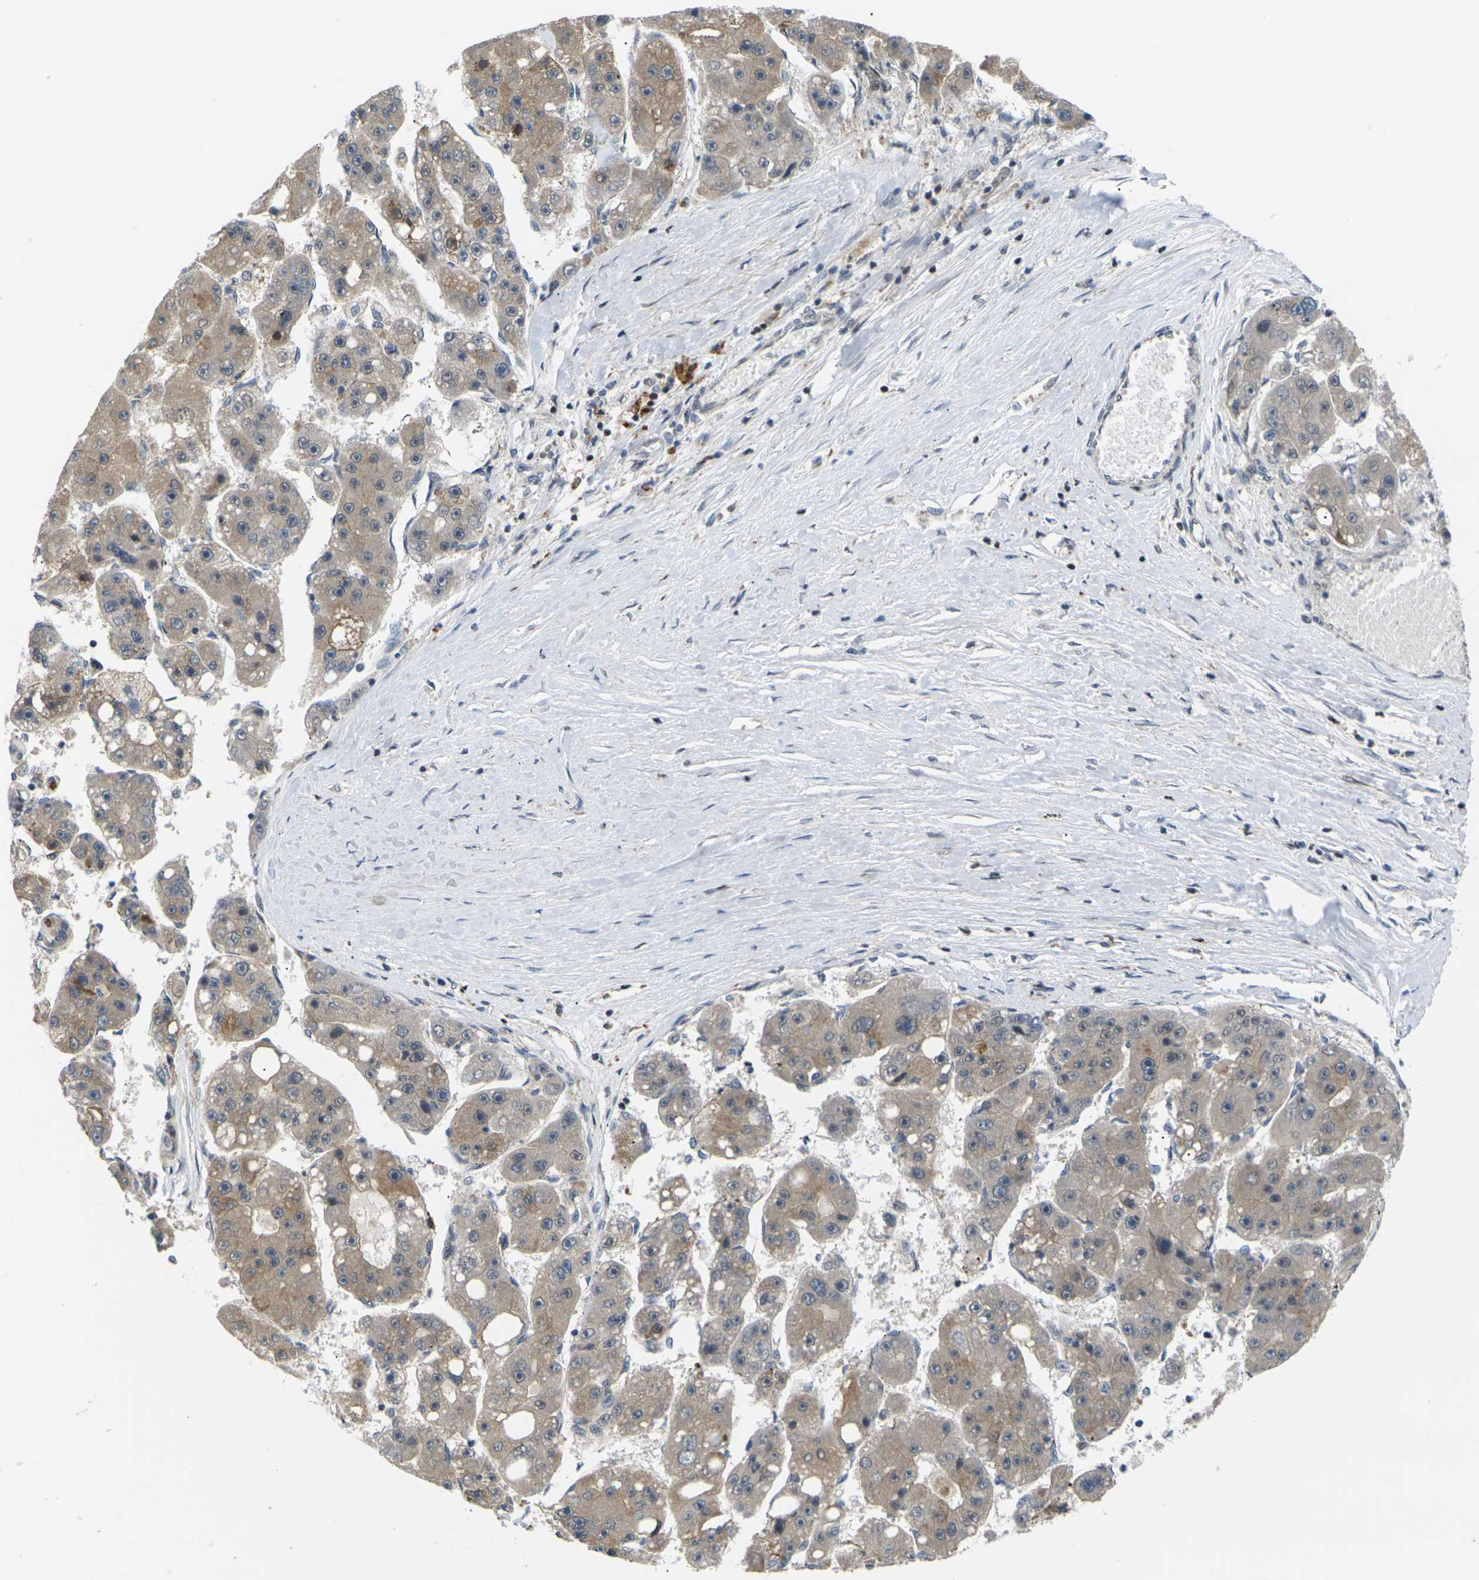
{"staining": {"intensity": "weak", "quantity": ">75%", "location": "cytoplasmic/membranous"}, "tissue": "liver cancer", "cell_type": "Tumor cells", "image_type": "cancer", "snomed": [{"axis": "morphology", "description": "Carcinoma, Hepatocellular, NOS"}, {"axis": "topography", "description": "Liver"}], "caption": "Protein staining of liver cancer tissue reveals weak cytoplasmic/membranous staining in approximately >75% of tumor cells. (DAB = brown stain, brightfield microscopy at high magnification).", "gene": "RPS6KA3", "patient": {"sex": "female", "age": 61}}